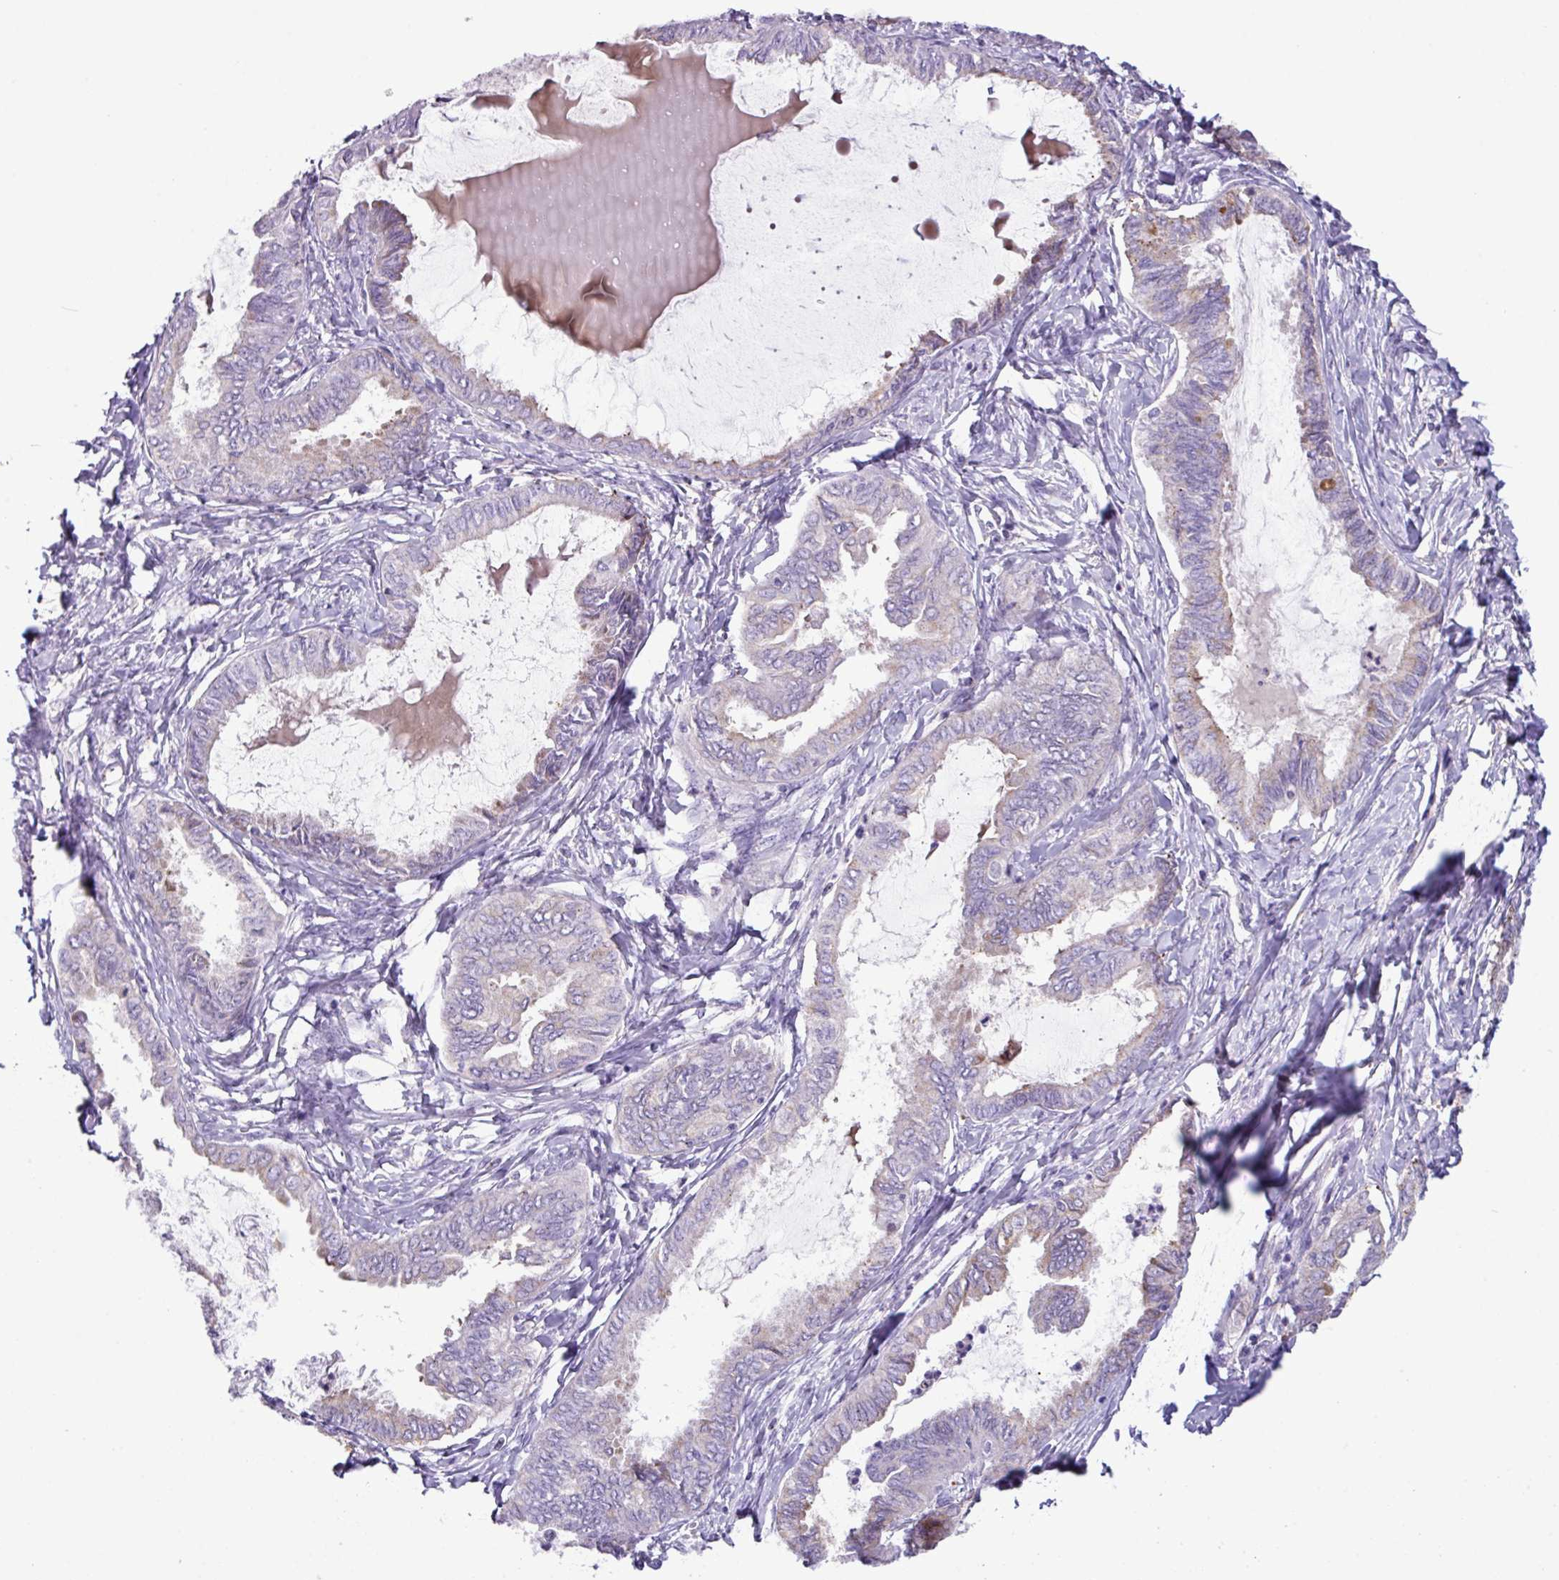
{"staining": {"intensity": "negative", "quantity": "none", "location": "none"}, "tissue": "ovarian cancer", "cell_type": "Tumor cells", "image_type": "cancer", "snomed": [{"axis": "morphology", "description": "Carcinoma, endometroid"}, {"axis": "topography", "description": "Ovary"}], "caption": "This photomicrograph is of ovarian cancer stained with IHC to label a protein in brown with the nuclei are counter-stained blue. There is no expression in tumor cells.", "gene": "RGS21", "patient": {"sex": "female", "age": 70}}